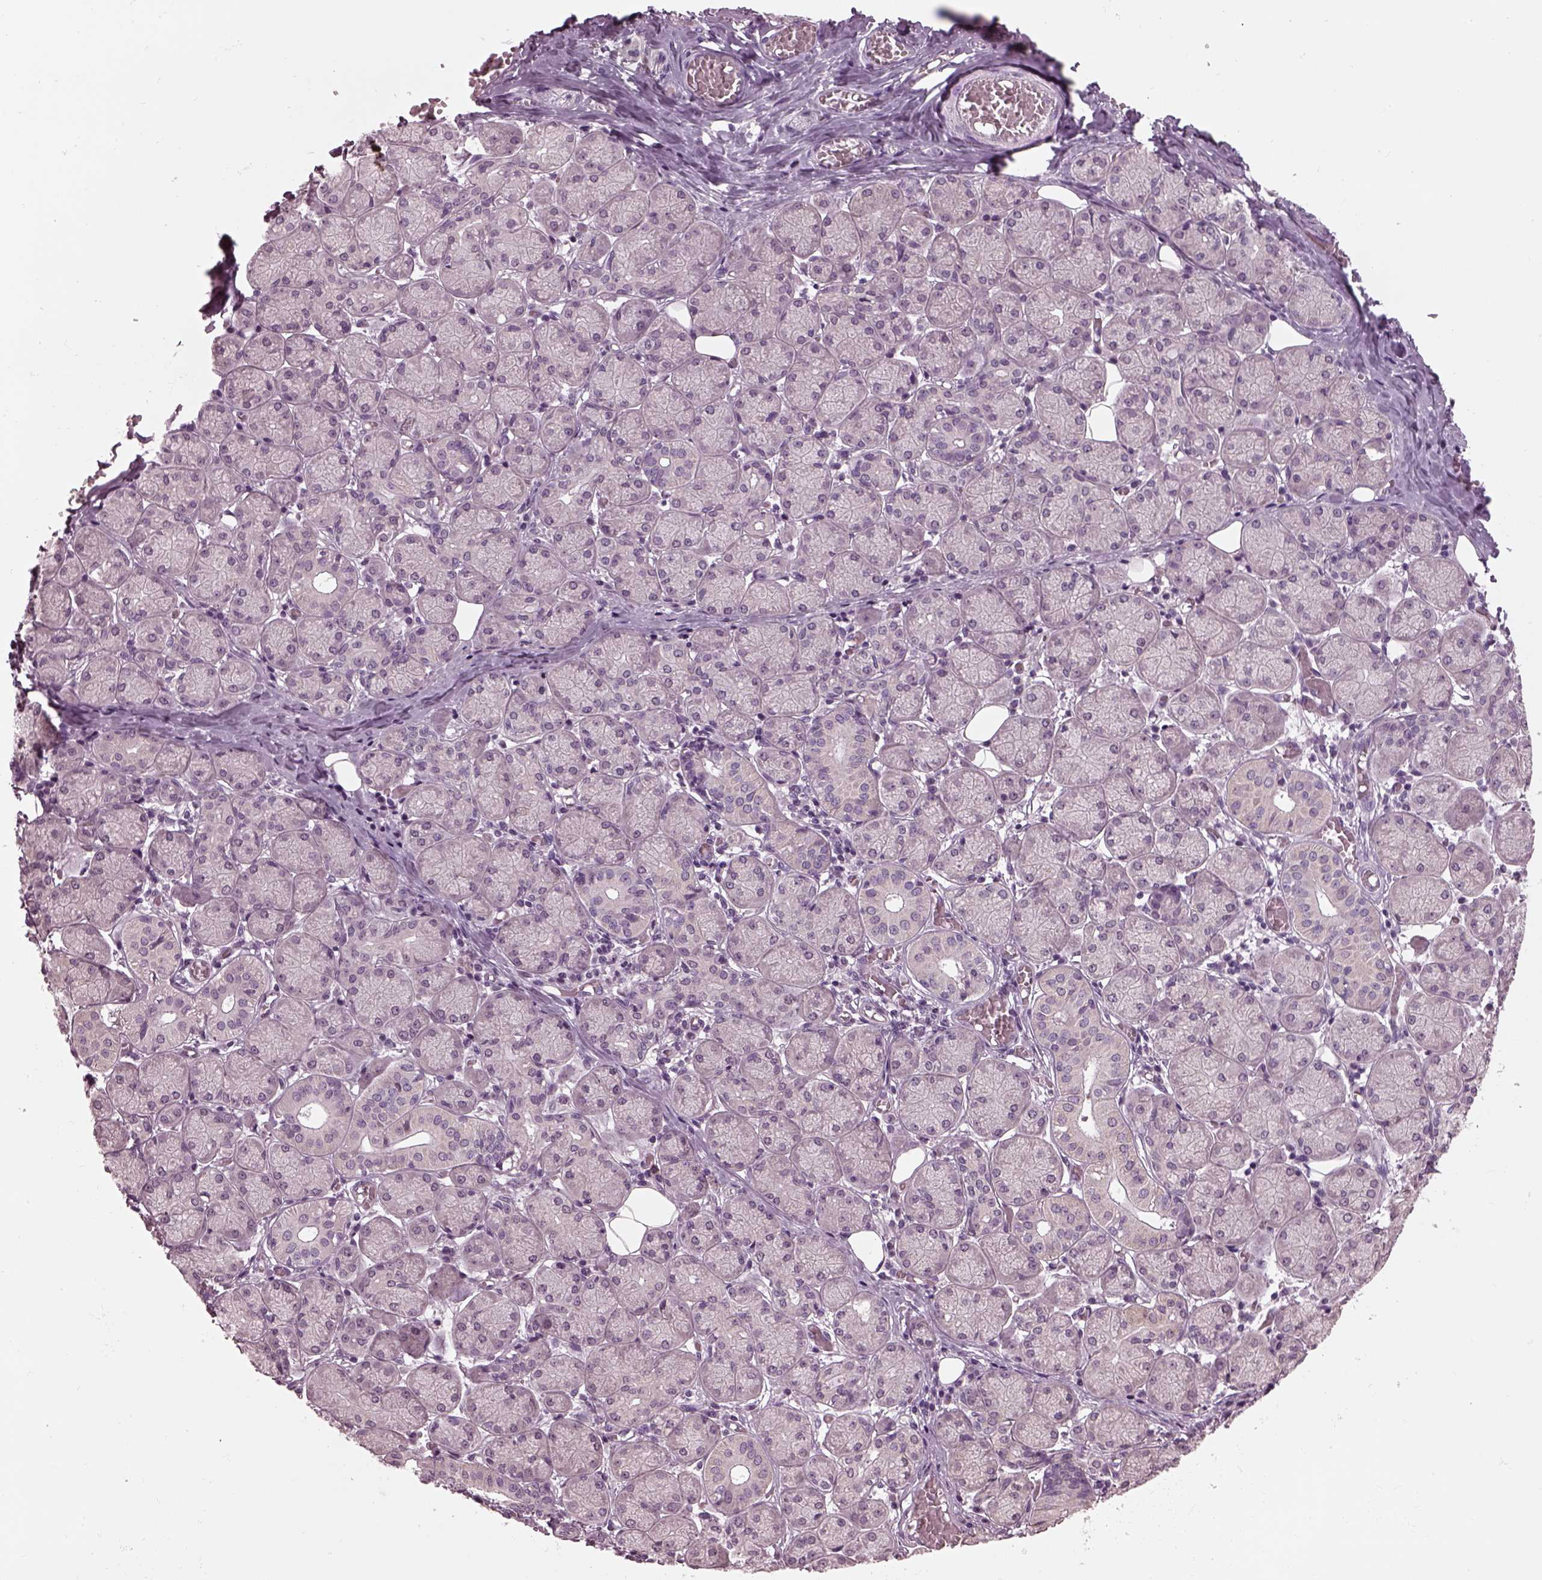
{"staining": {"intensity": "negative", "quantity": "none", "location": "none"}, "tissue": "salivary gland", "cell_type": "Glandular cells", "image_type": "normal", "snomed": [{"axis": "morphology", "description": "Normal tissue, NOS"}, {"axis": "topography", "description": "Salivary gland"}, {"axis": "topography", "description": "Peripheral nerve tissue"}], "caption": "This is an immunohistochemistry (IHC) histopathology image of benign salivary gland. There is no staining in glandular cells.", "gene": "CLCN4", "patient": {"sex": "female", "age": 24}}